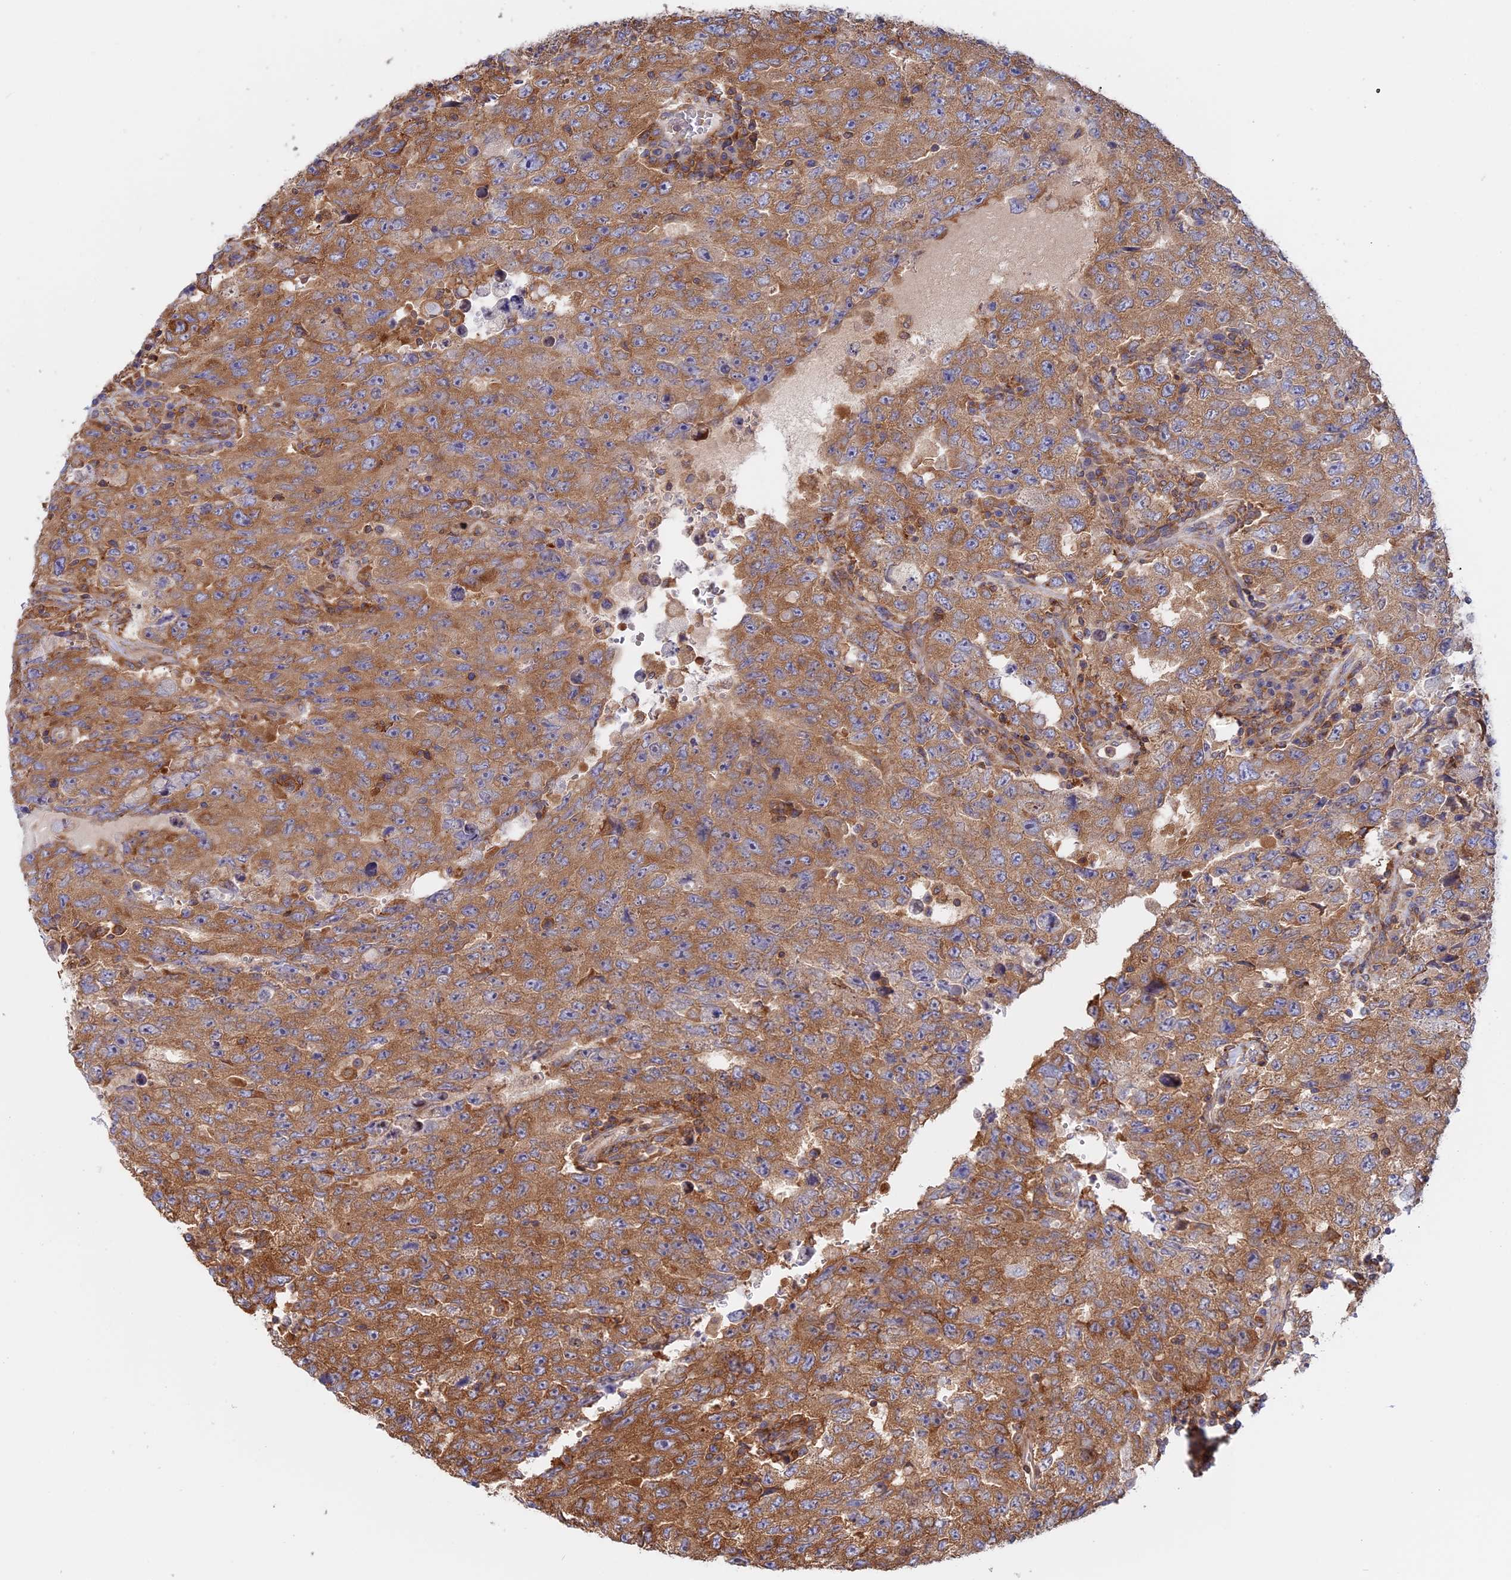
{"staining": {"intensity": "moderate", "quantity": ">75%", "location": "cytoplasmic/membranous"}, "tissue": "testis cancer", "cell_type": "Tumor cells", "image_type": "cancer", "snomed": [{"axis": "morphology", "description": "Carcinoma, Embryonal, NOS"}, {"axis": "topography", "description": "Testis"}], "caption": "IHC (DAB) staining of human testis cancer displays moderate cytoplasmic/membranous protein staining in approximately >75% of tumor cells. IHC stains the protein of interest in brown and the nuclei are stained blue.", "gene": "GMIP", "patient": {"sex": "male", "age": 26}}